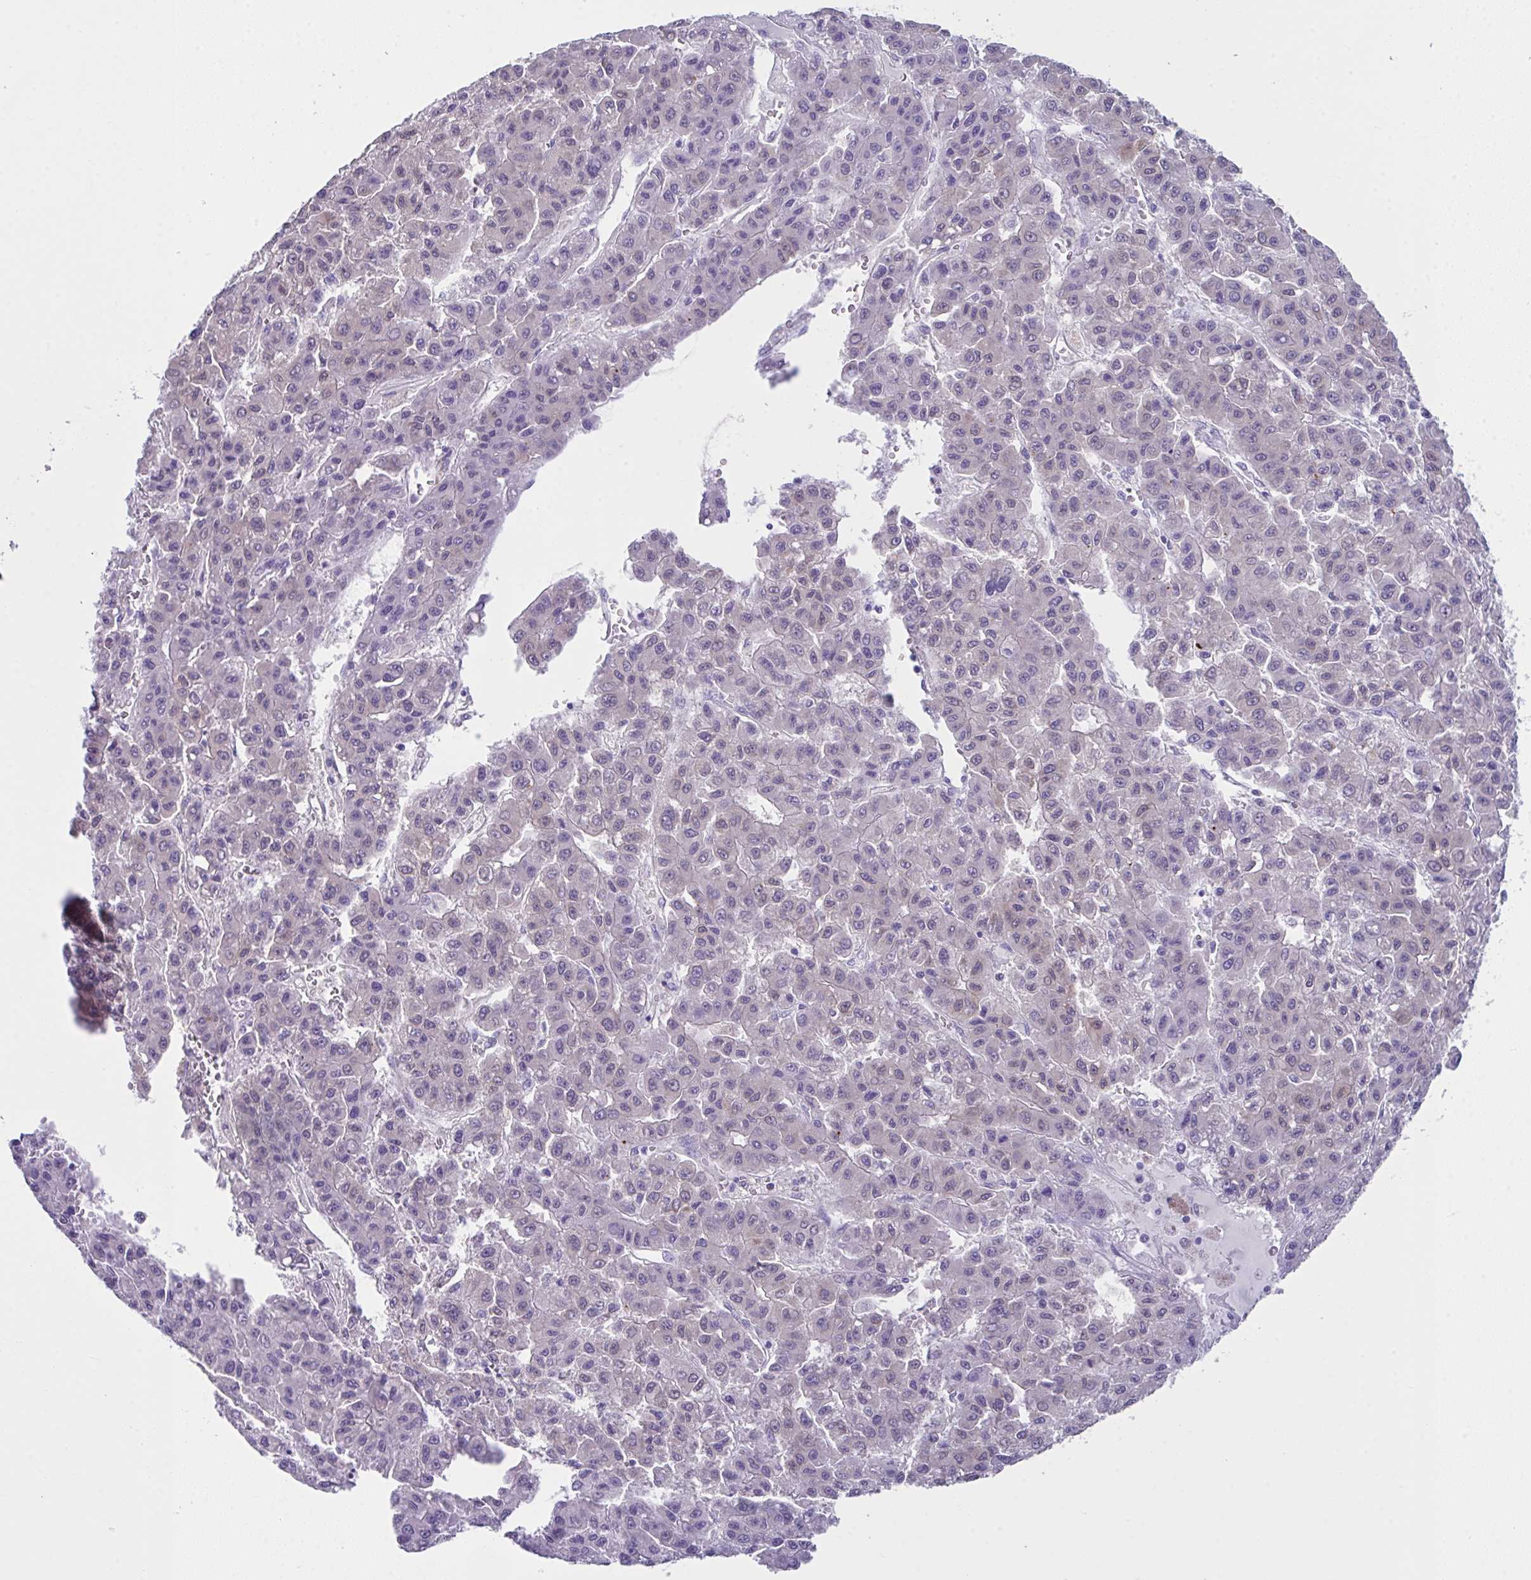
{"staining": {"intensity": "negative", "quantity": "none", "location": "none"}, "tissue": "liver cancer", "cell_type": "Tumor cells", "image_type": "cancer", "snomed": [{"axis": "morphology", "description": "Carcinoma, Hepatocellular, NOS"}, {"axis": "topography", "description": "Liver"}], "caption": "A photomicrograph of hepatocellular carcinoma (liver) stained for a protein demonstrates no brown staining in tumor cells. (Brightfield microscopy of DAB (3,3'-diaminobenzidine) IHC at high magnification).", "gene": "LGALS4", "patient": {"sex": "male", "age": 70}}